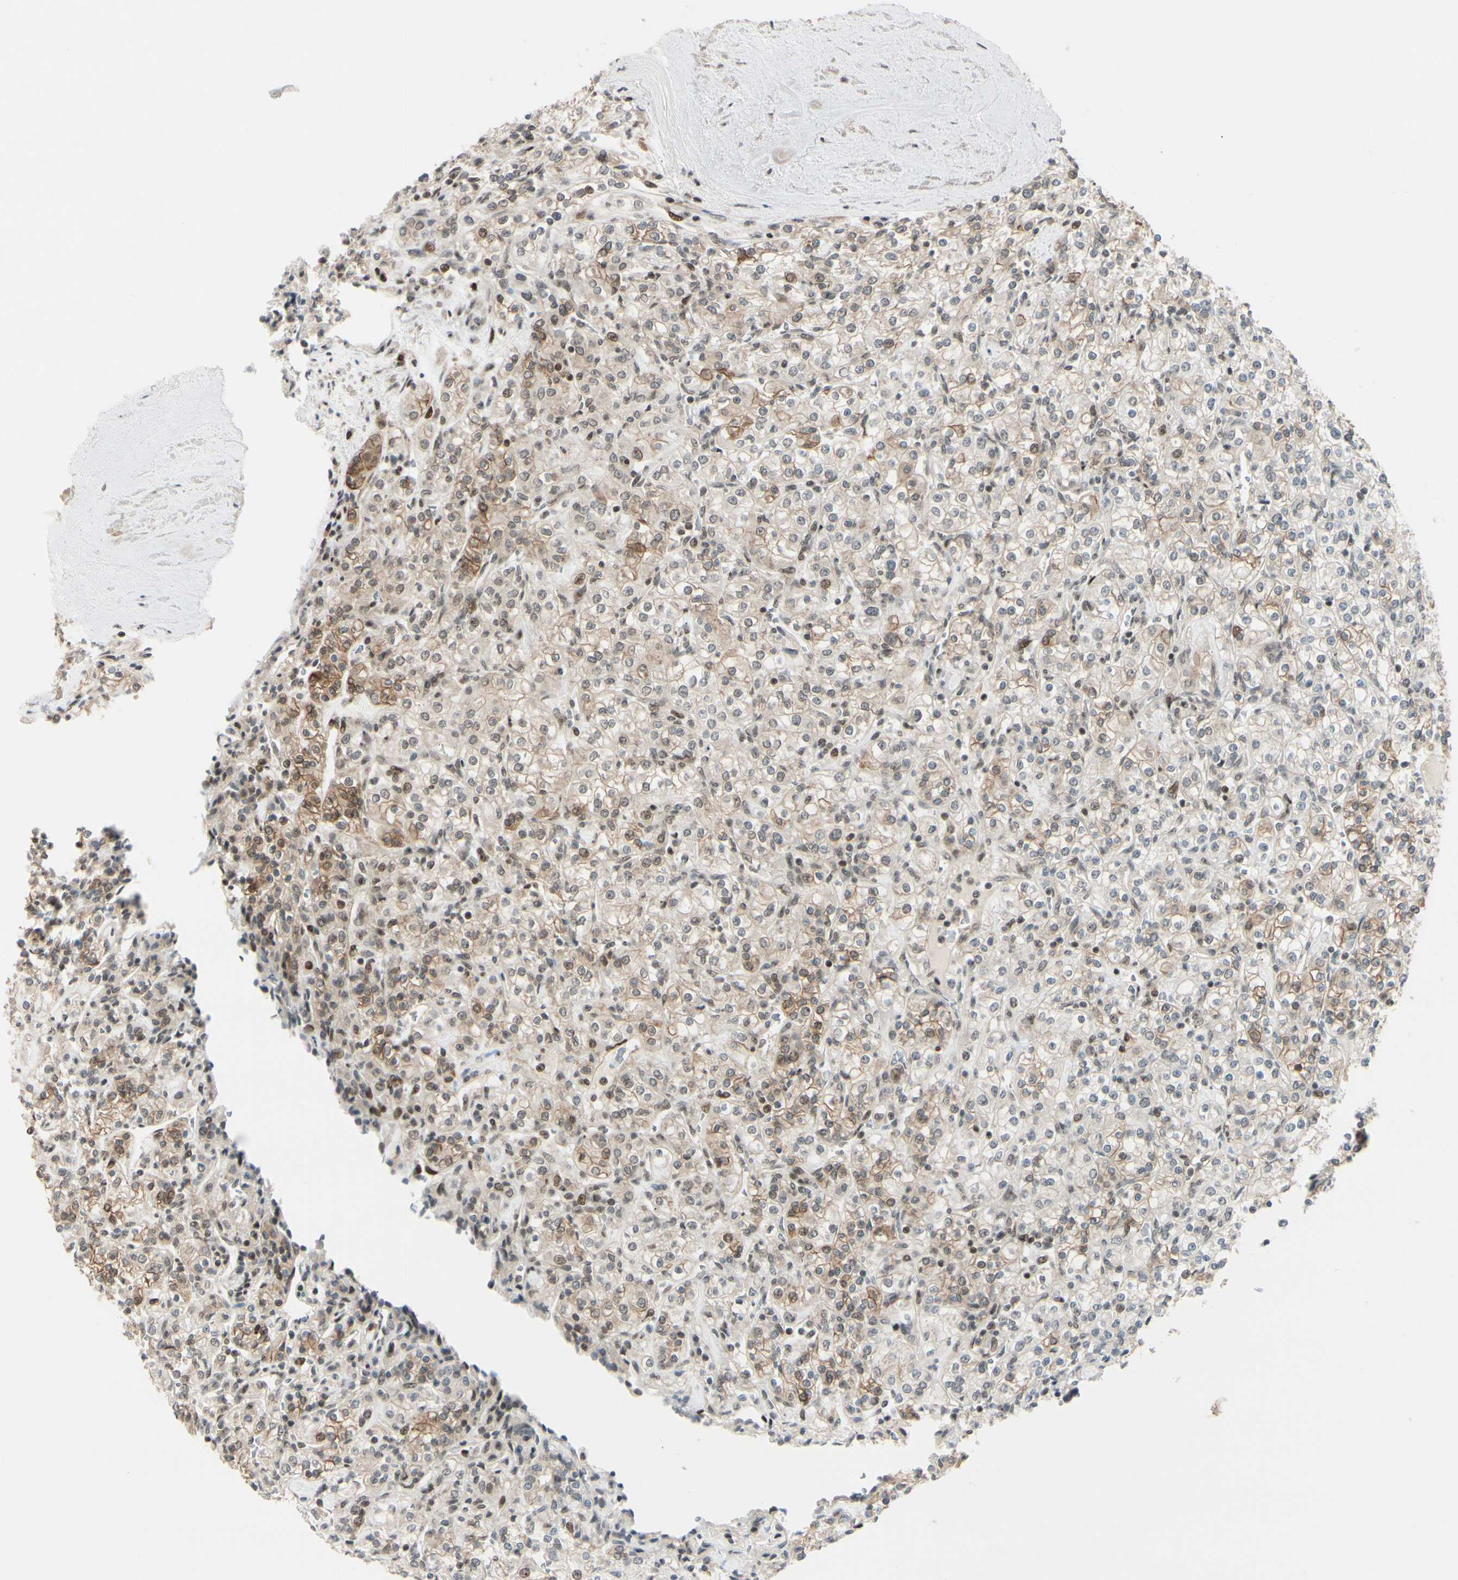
{"staining": {"intensity": "weak", "quantity": ">75%", "location": "cytoplasmic/membranous"}, "tissue": "renal cancer", "cell_type": "Tumor cells", "image_type": "cancer", "snomed": [{"axis": "morphology", "description": "Adenocarcinoma, NOS"}, {"axis": "topography", "description": "Kidney"}], "caption": "This micrograph demonstrates IHC staining of renal adenocarcinoma, with low weak cytoplasmic/membranous positivity in approximately >75% of tumor cells.", "gene": "BRMS1", "patient": {"sex": "male", "age": 77}}